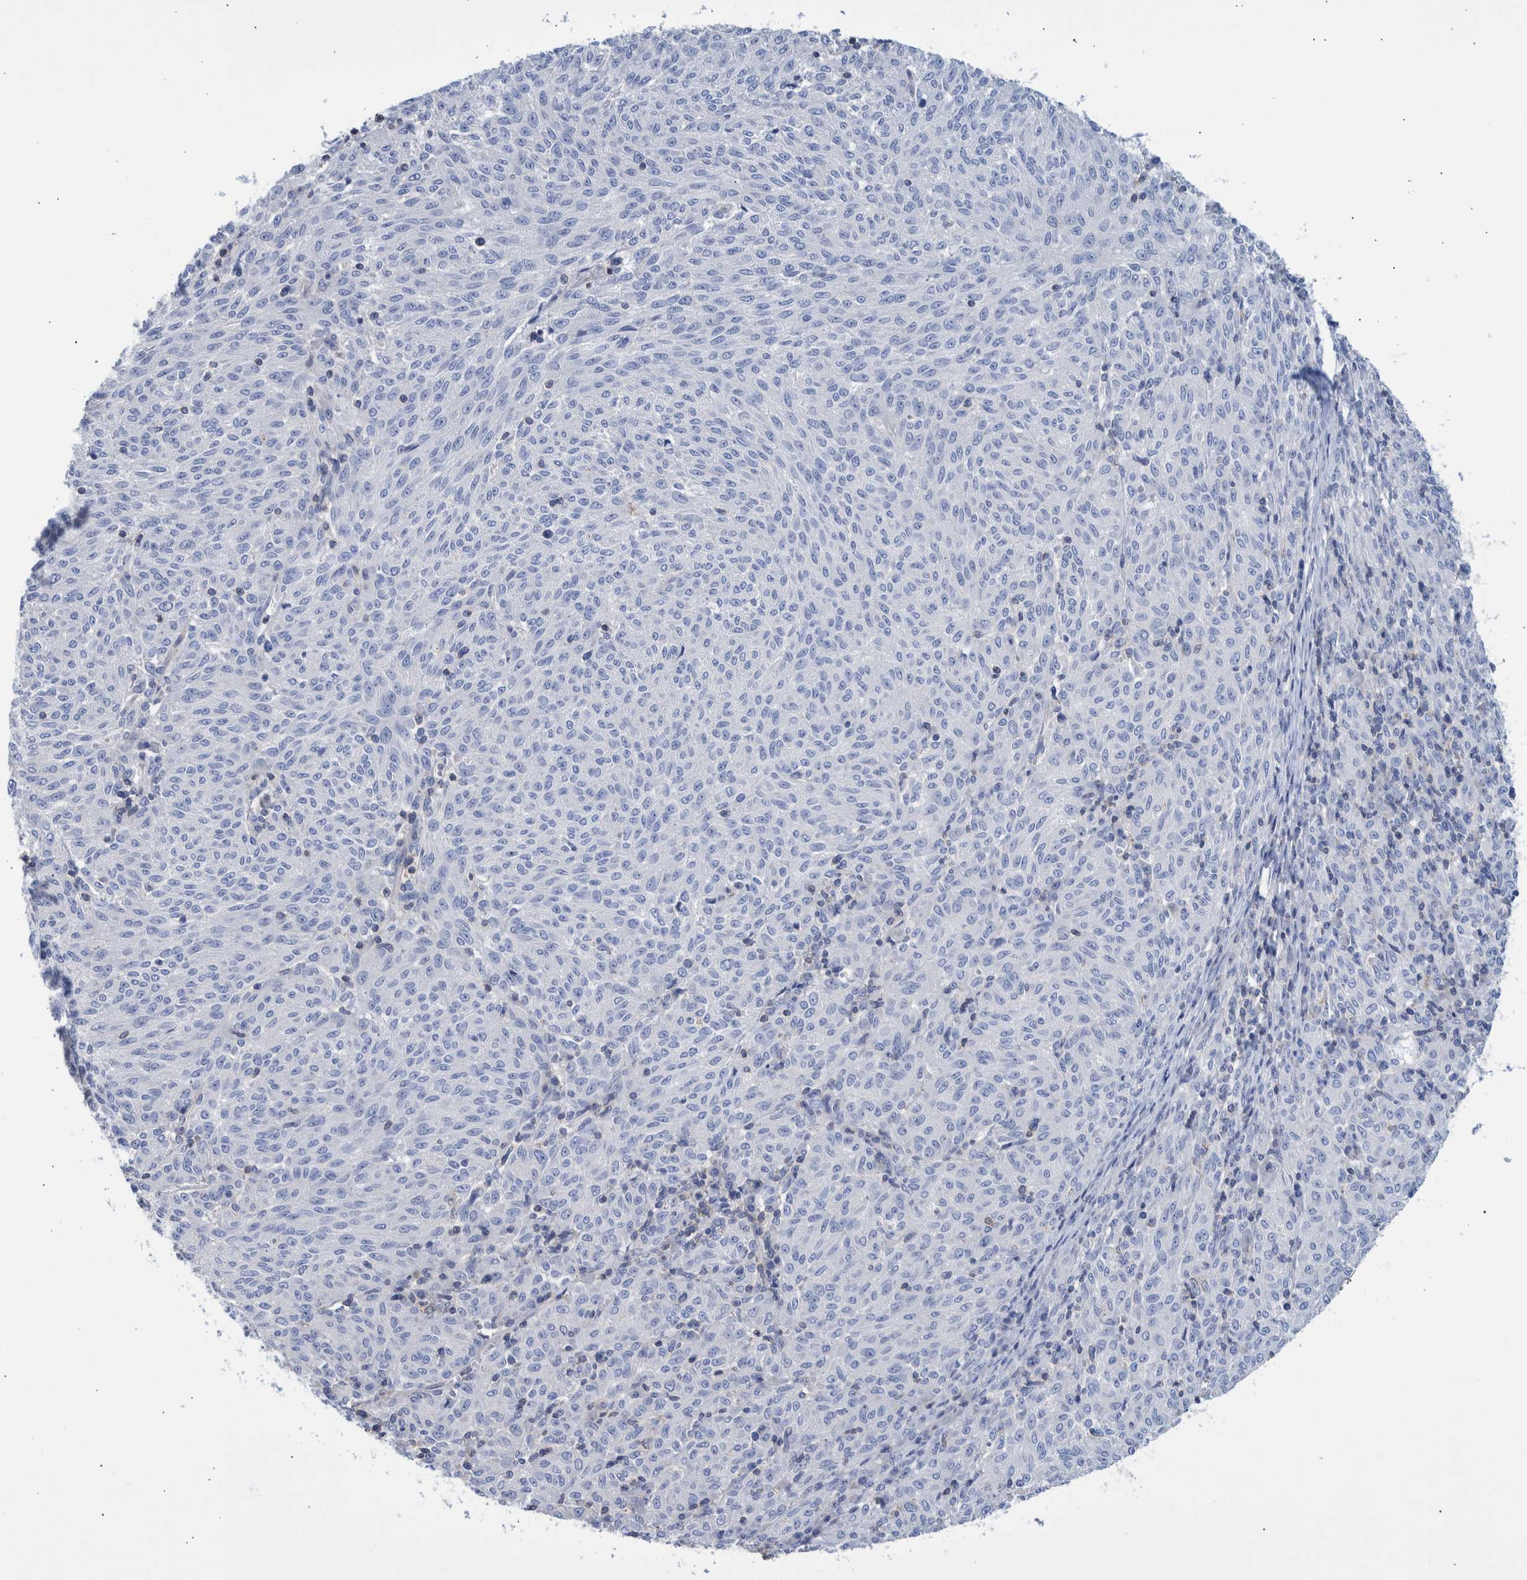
{"staining": {"intensity": "negative", "quantity": "none", "location": "none"}, "tissue": "melanoma", "cell_type": "Tumor cells", "image_type": "cancer", "snomed": [{"axis": "morphology", "description": "Malignant melanoma, NOS"}, {"axis": "topography", "description": "Skin"}], "caption": "IHC histopathology image of neoplastic tissue: human melanoma stained with DAB displays no significant protein positivity in tumor cells.", "gene": "PPP3CC", "patient": {"sex": "female", "age": 72}}